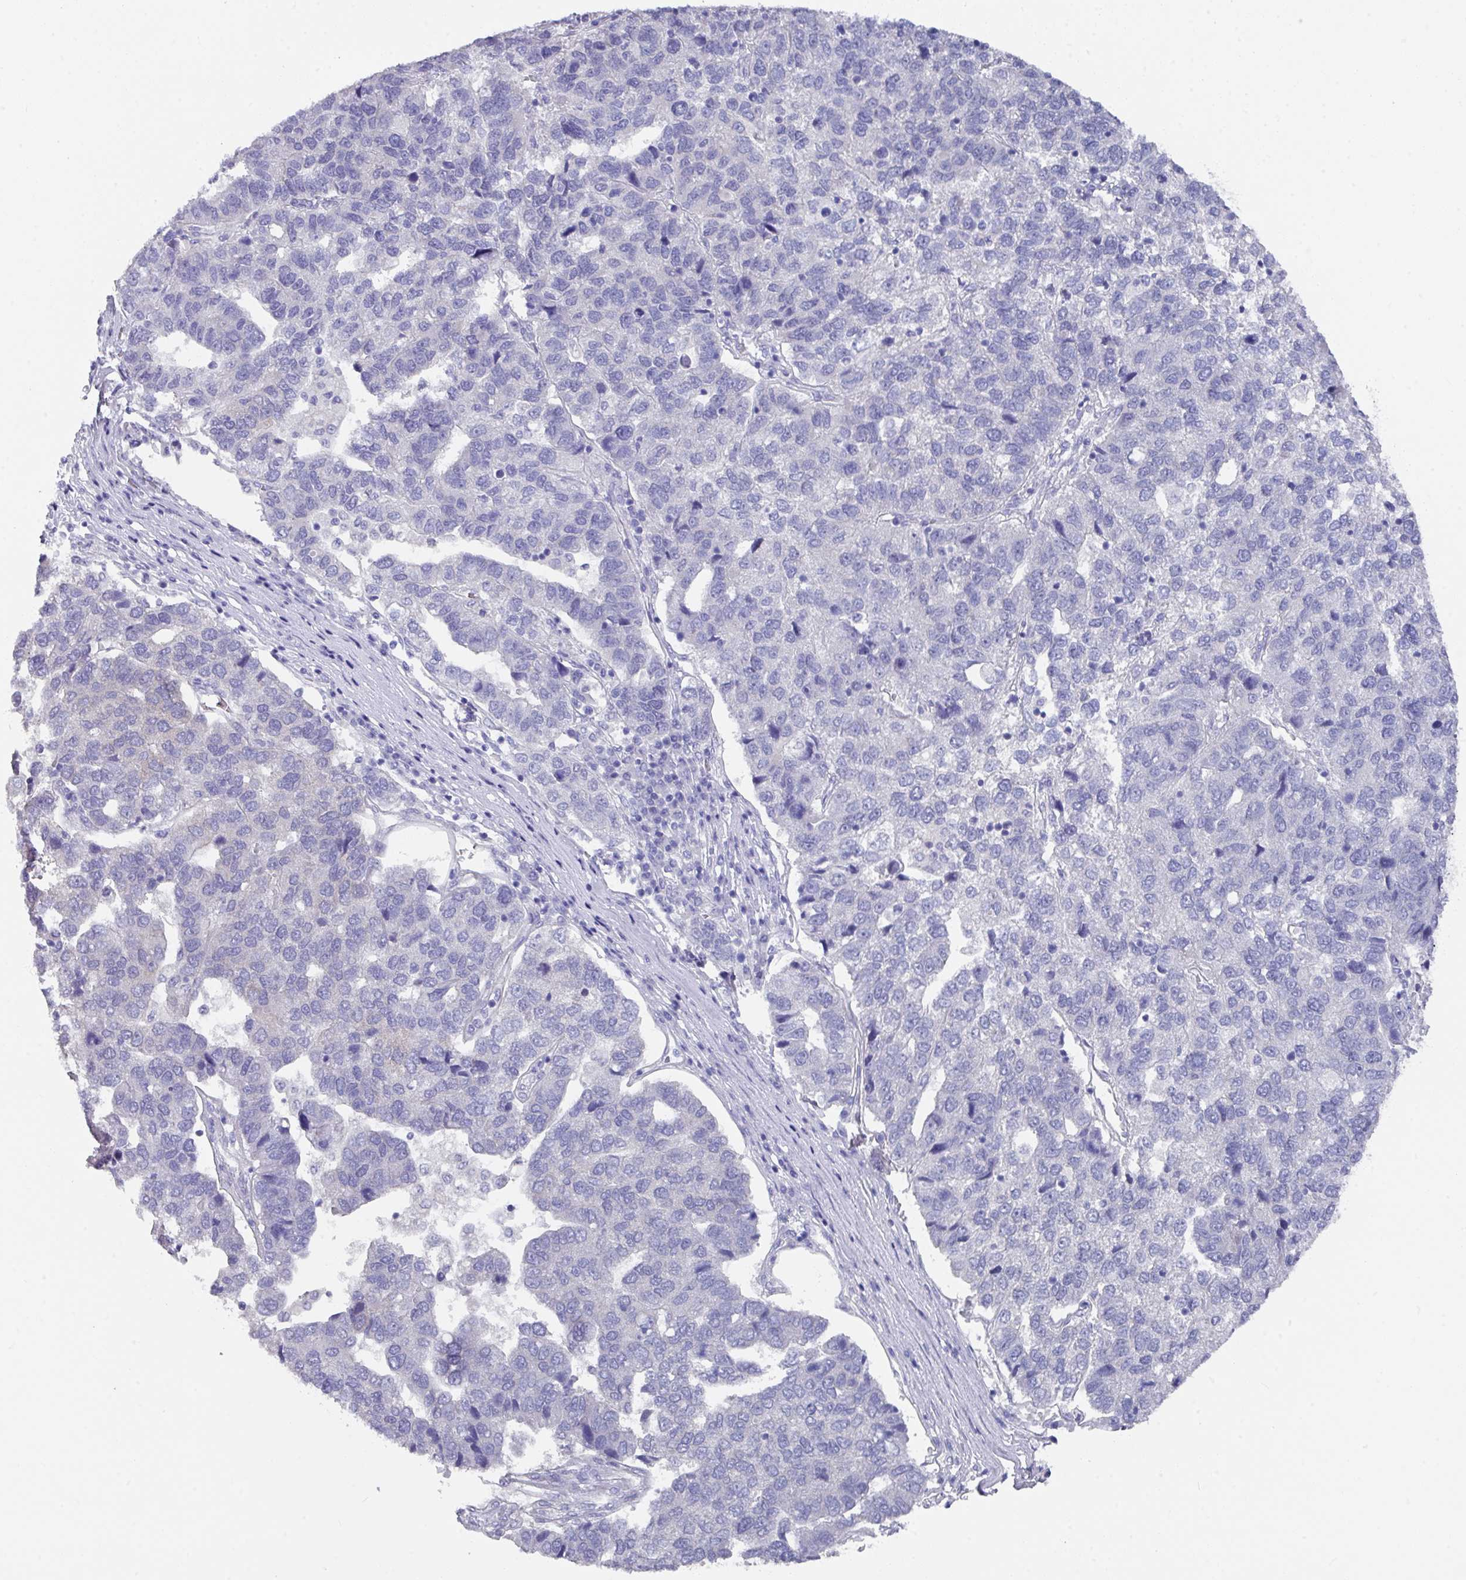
{"staining": {"intensity": "negative", "quantity": "none", "location": "none"}, "tissue": "pancreatic cancer", "cell_type": "Tumor cells", "image_type": "cancer", "snomed": [{"axis": "morphology", "description": "Adenocarcinoma, NOS"}, {"axis": "topography", "description": "Pancreas"}], "caption": "This image is of pancreatic cancer stained with IHC to label a protein in brown with the nuclei are counter-stained blue. There is no staining in tumor cells. (Immunohistochemistry (ihc), brightfield microscopy, high magnification).", "gene": "DAZL", "patient": {"sex": "female", "age": 61}}